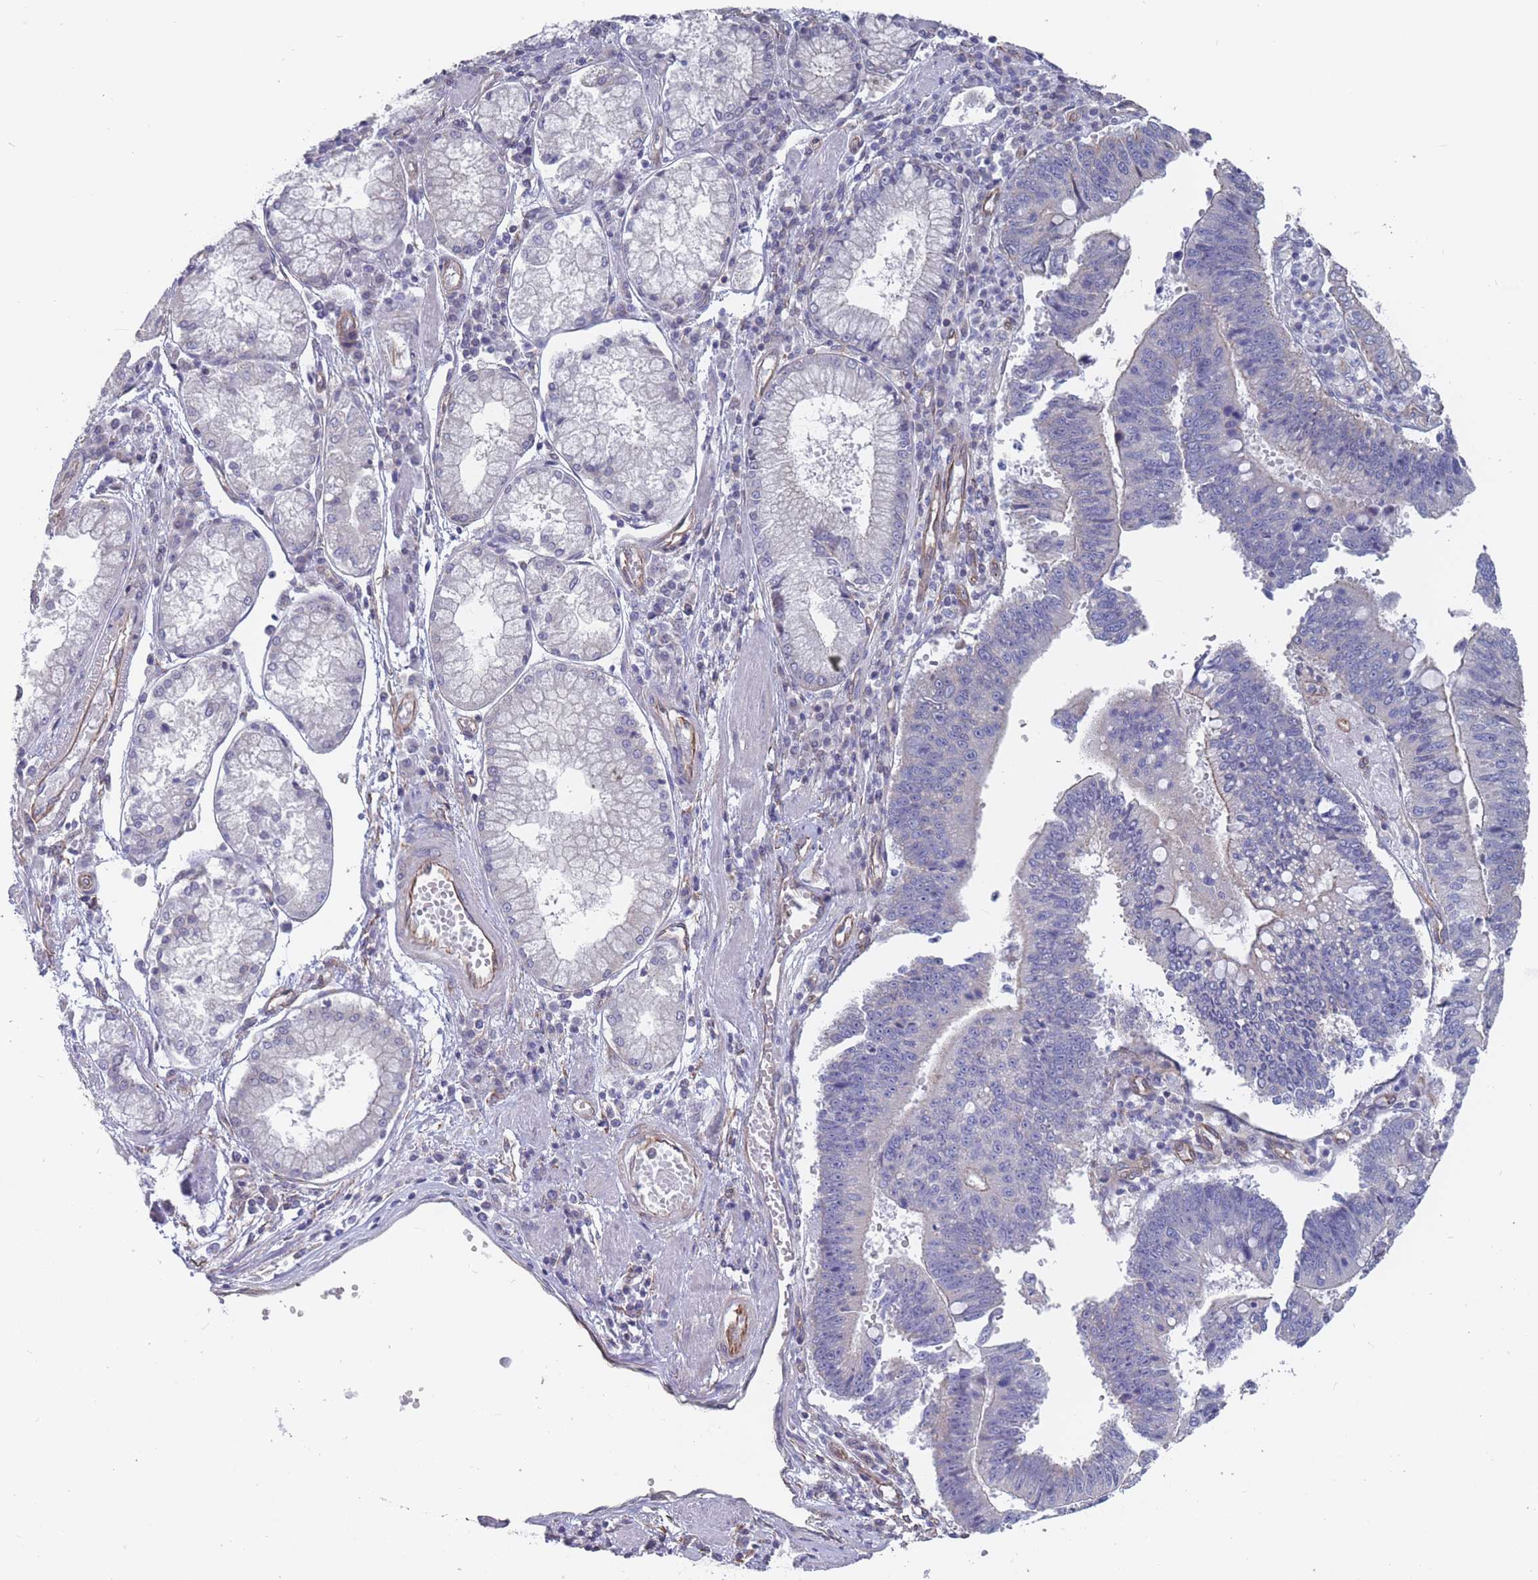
{"staining": {"intensity": "negative", "quantity": "none", "location": "none"}, "tissue": "stomach cancer", "cell_type": "Tumor cells", "image_type": "cancer", "snomed": [{"axis": "morphology", "description": "Adenocarcinoma, NOS"}, {"axis": "topography", "description": "Stomach"}], "caption": "Tumor cells show no significant protein expression in stomach cancer (adenocarcinoma).", "gene": "SLC1A6", "patient": {"sex": "male", "age": 59}}